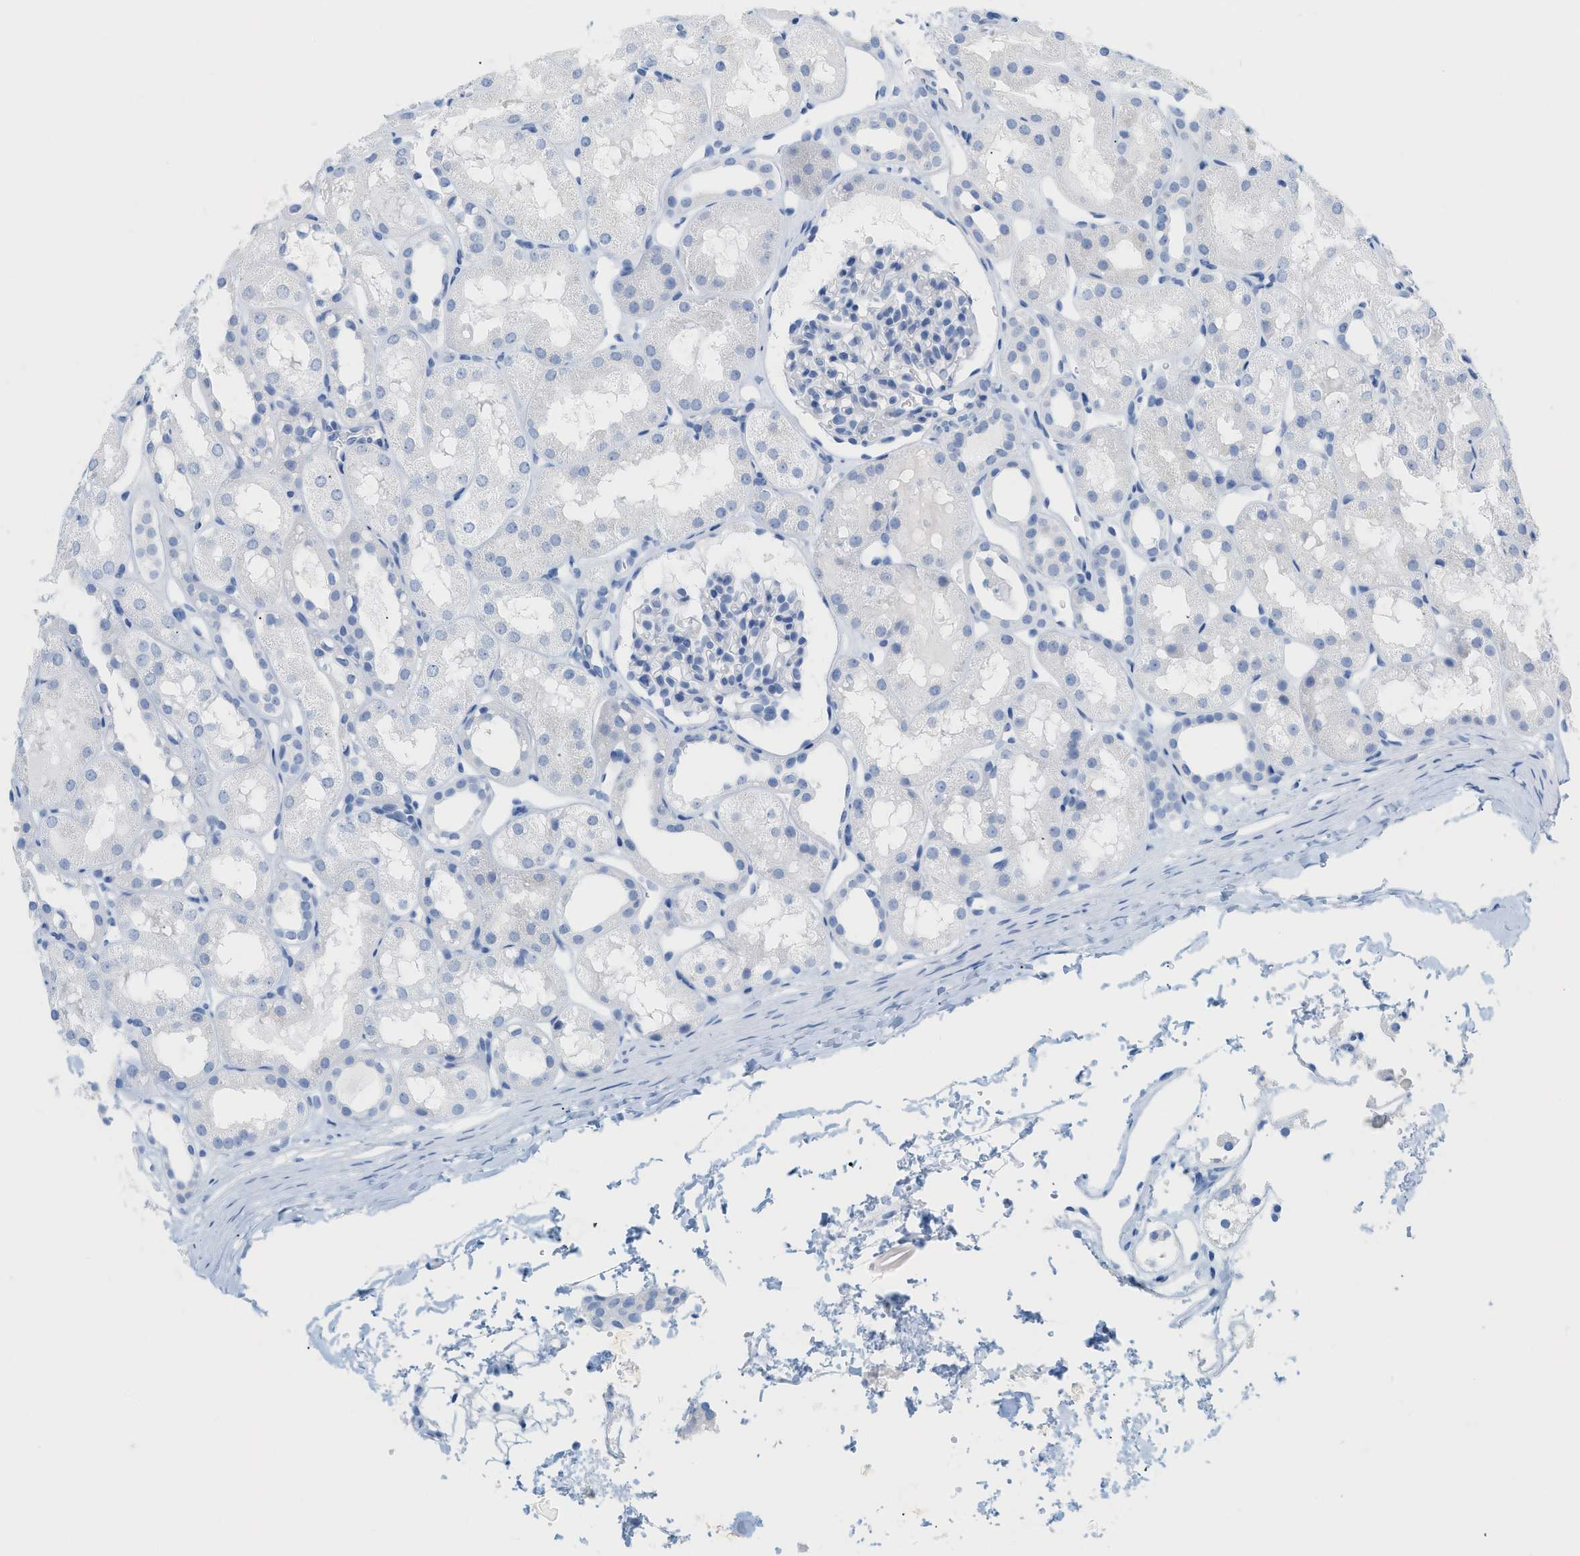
{"staining": {"intensity": "negative", "quantity": "none", "location": "none"}, "tissue": "kidney", "cell_type": "Cells in glomeruli", "image_type": "normal", "snomed": [{"axis": "morphology", "description": "Normal tissue, NOS"}, {"axis": "topography", "description": "Kidney"}, {"axis": "topography", "description": "Urinary bladder"}], "caption": "A high-resolution photomicrograph shows IHC staining of benign kidney, which displays no significant expression in cells in glomeruli.", "gene": "PAPPA", "patient": {"sex": "male", "age": 16}}